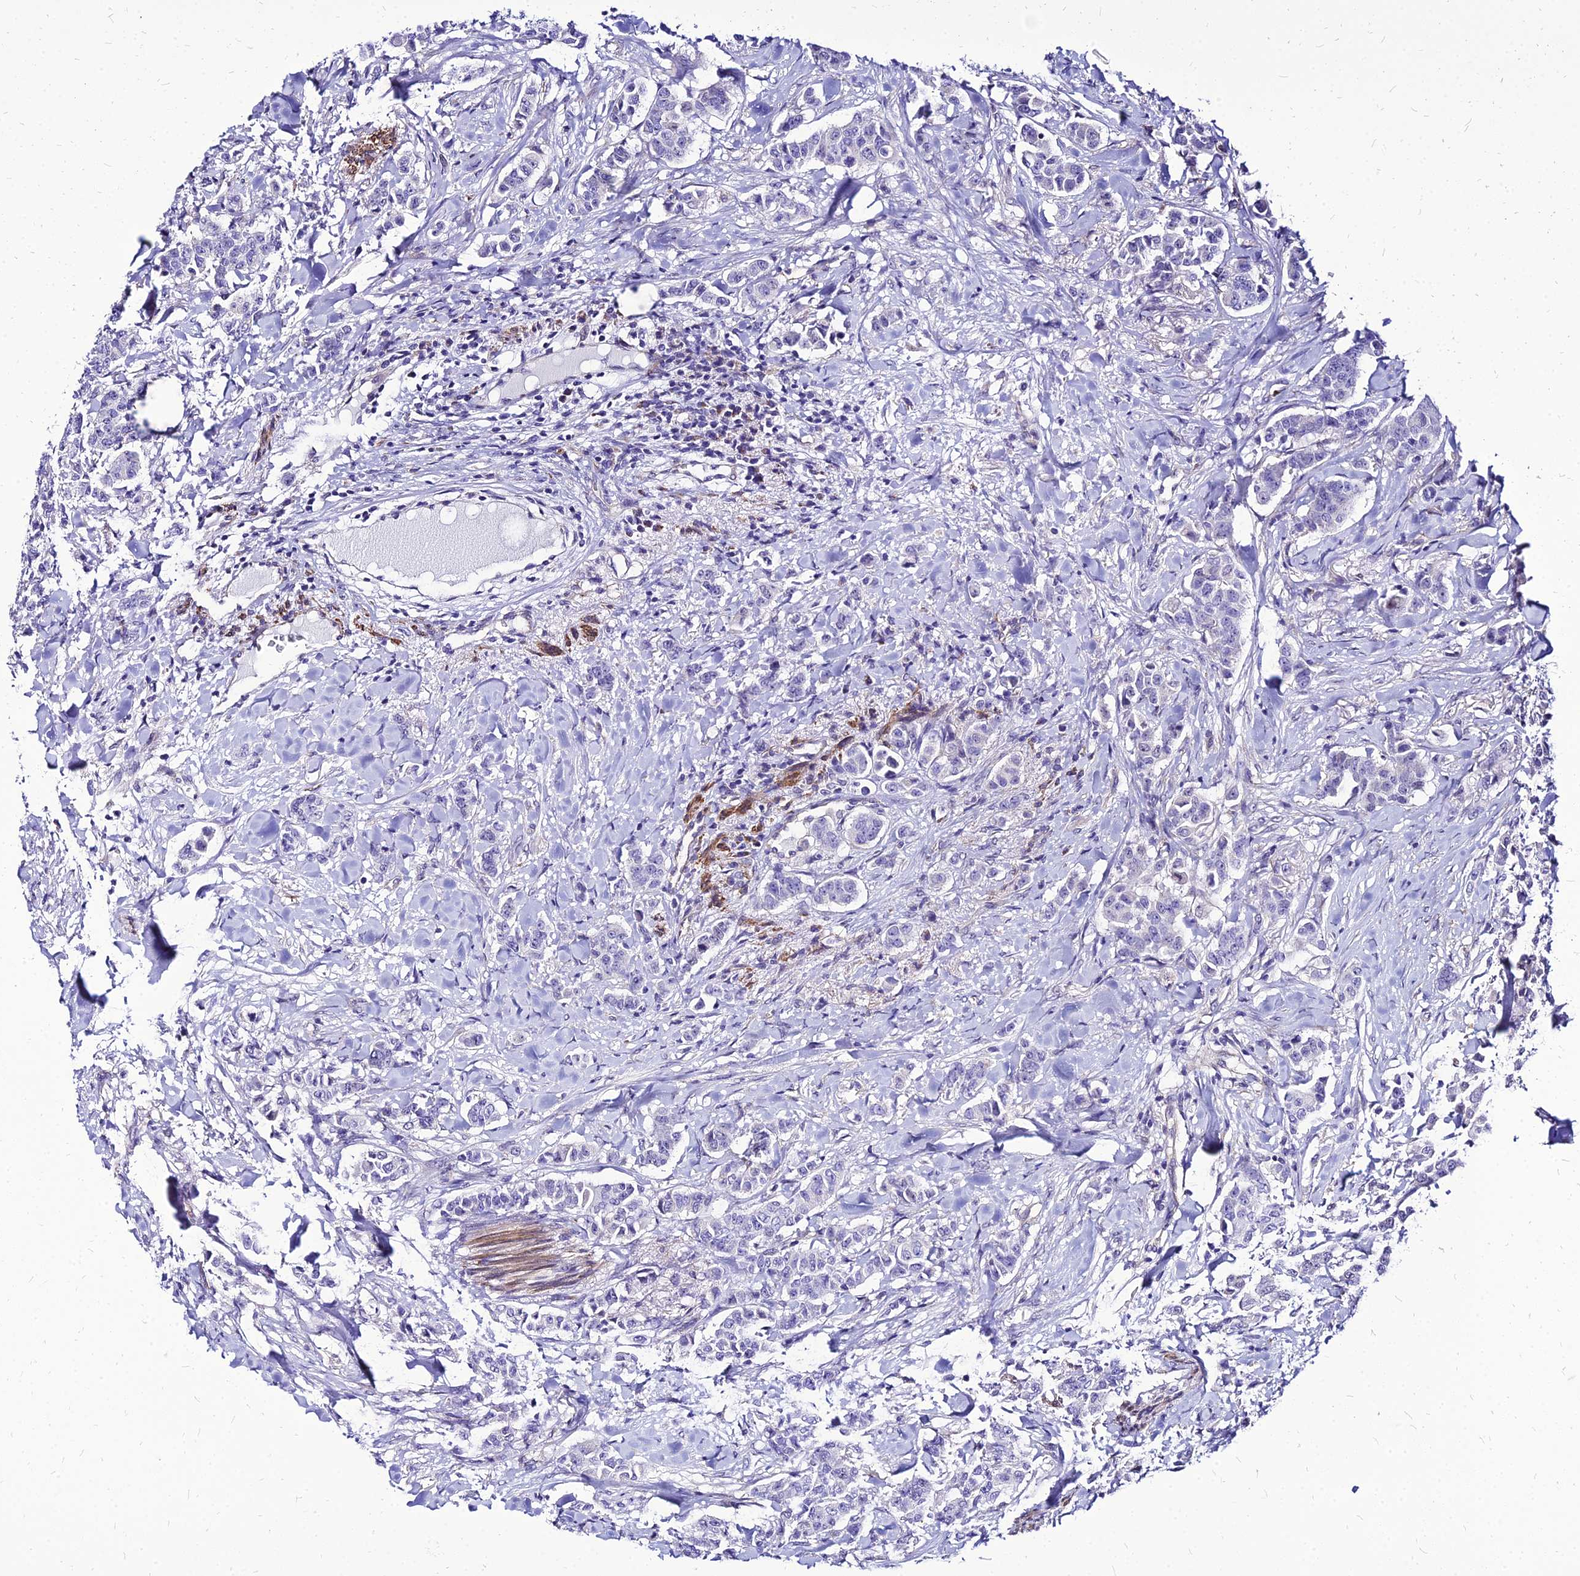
{"staining": {"intensity": "negative", "quantity": "none", "location": "none"}, "tissue": "breast cancer", "cell_type": "Tumor cells", "image_type": "cancer", "snomed": [{"axis": "morphology", "description": "Duct carcinoma"}, {"axis": "topography", "description": "Breast"}], "caption": "Invasive ductal carcinoma (breast) was stained to show a protein in brown. There is no significant positivity in tumor cells.", "gene": "YEATS2", "patient": {"sex": "female", "age": 40}}